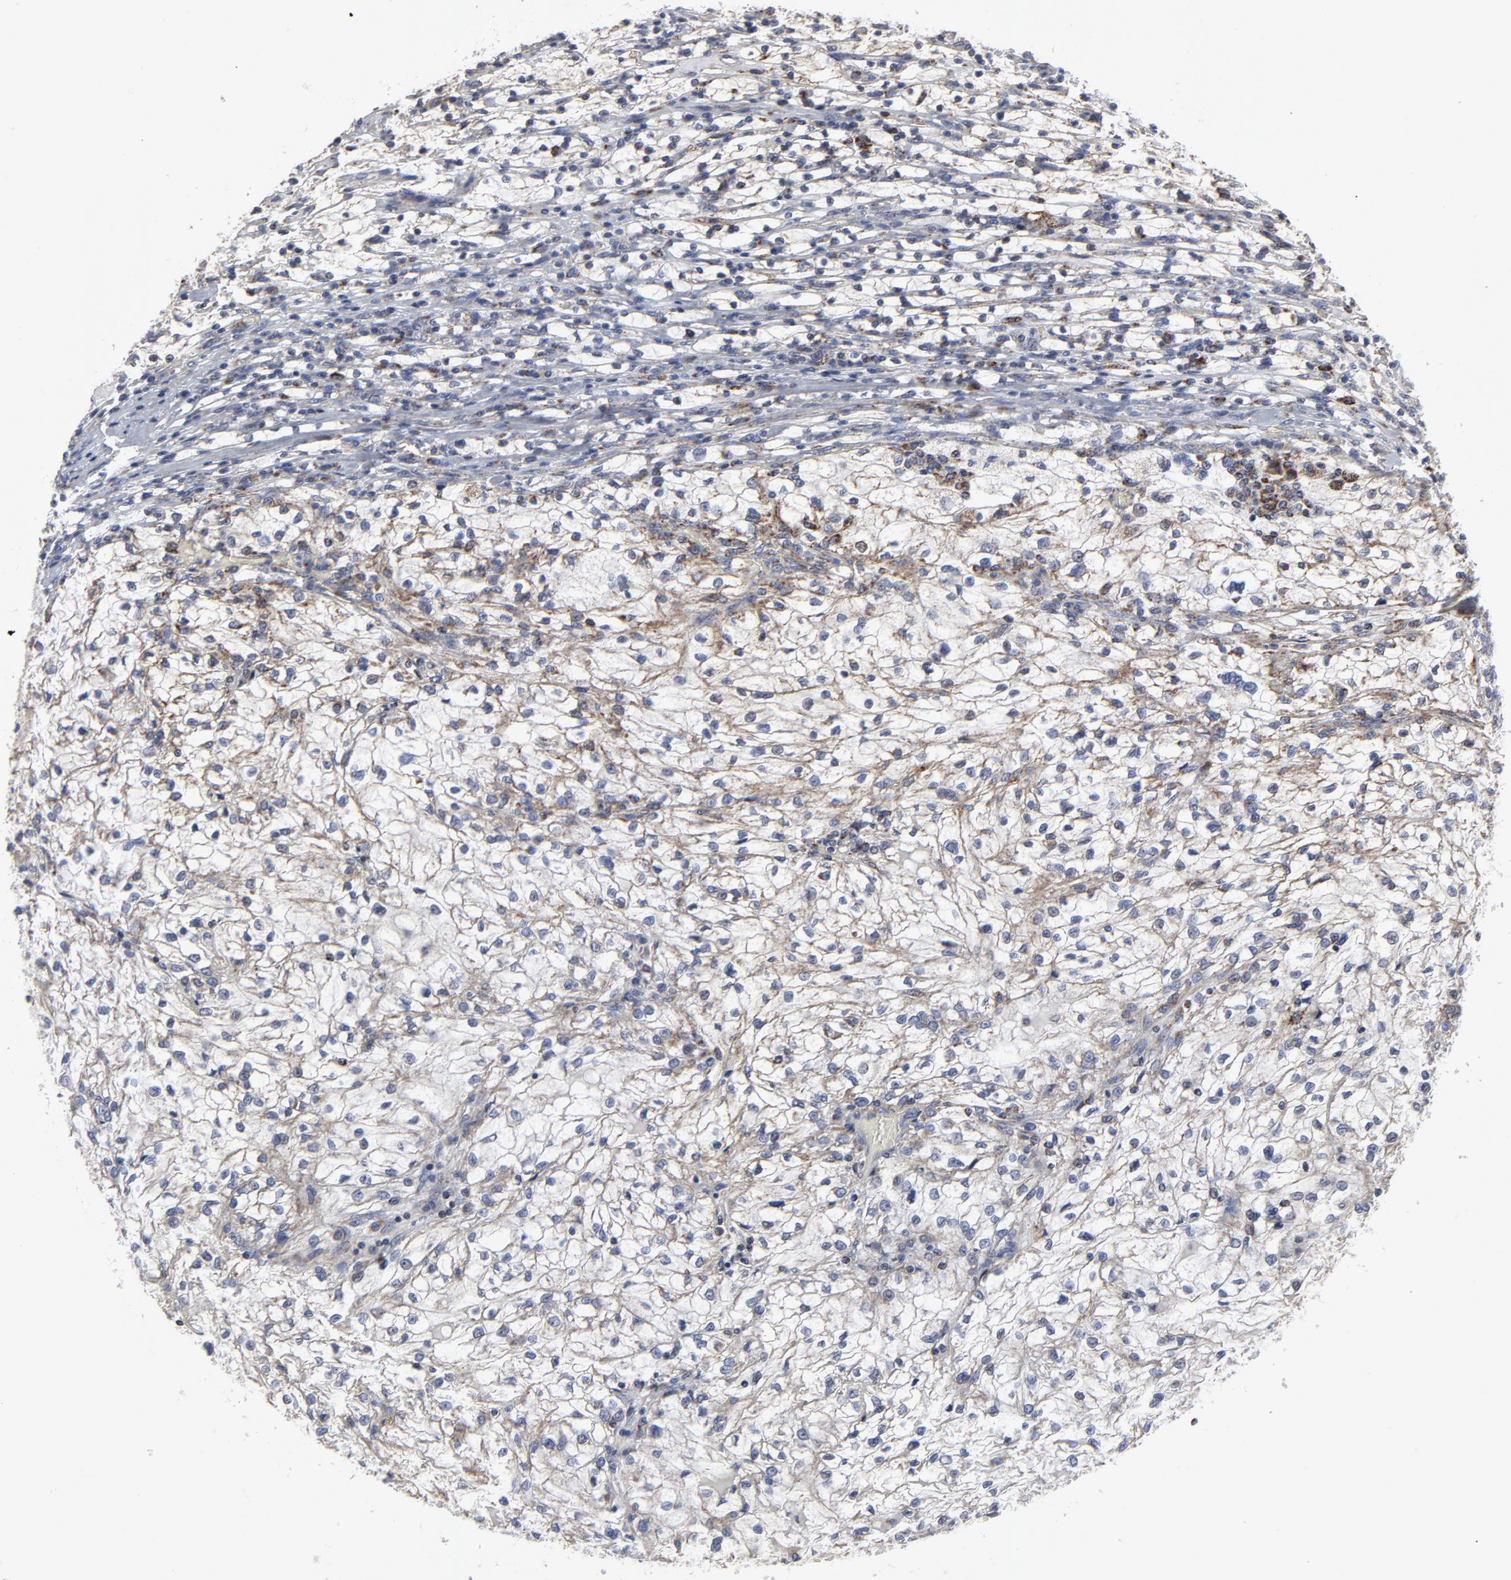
{"staining": {"intensity": "moderate", "quantity": "25%-75%", "location": "cytoplasmic/membranous"}, "tissue": "renal cancer", "cell_type": "Tumor cells", "image_type": "cancer", "snomed": [{"axis": "morphology", "description": "Adenocarcinoma, NOS"}, {"axis": "topography", "description": "Kidney"}], "caption": "DAB (3,3'-diaminobenzidine) immunohistochemical staining of human renal adenocarcinoma reveals moderate cytoplasmic/membranous protein expression in about 25%-75% of tumor cells.", "gene": "TXNRD2", "patient": {"sex": "female", "age": 83}}